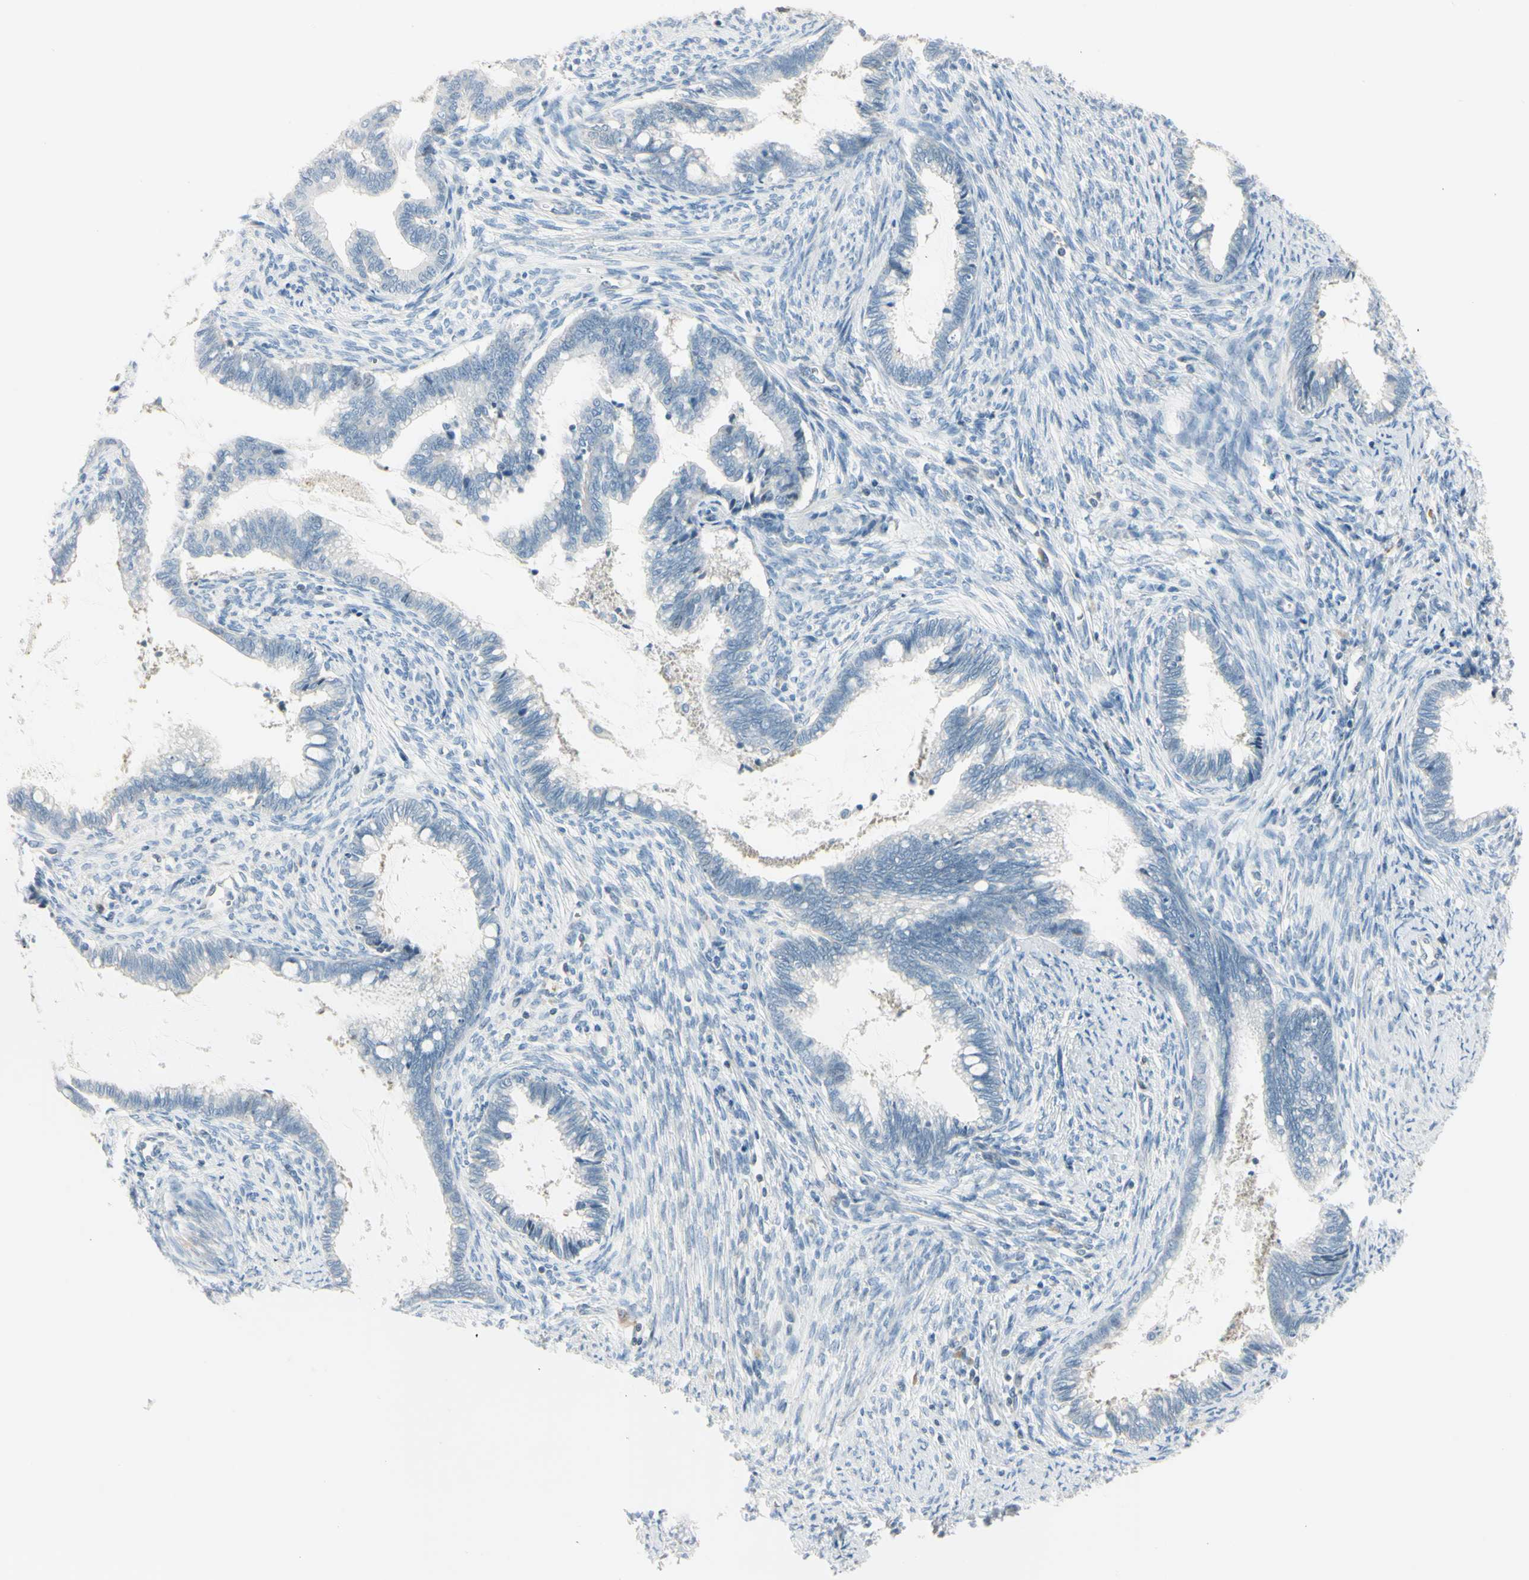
{"staining": {"intensity": "negative", "quantity": "none", "location": "none"}, "tissue": "cervical cancer", "cell_type": "Tumor cells", "image_type": "cancer", "snomed": [{"axis": "morphology", "description": "Adenocarcinoma, NOS"}, {"axis": "topography", "description": "Cervix"}], "caption": "Immunohistochemistry of human adenocarcinoma (cervical) exhibits no expression in tumor cells. (Brightfield microscopy of DAB (3,3'-diaminobenzidine) IHC at high magnification).", "gene": "ASB9", "patient": {"sex": "female", "age": 44}}